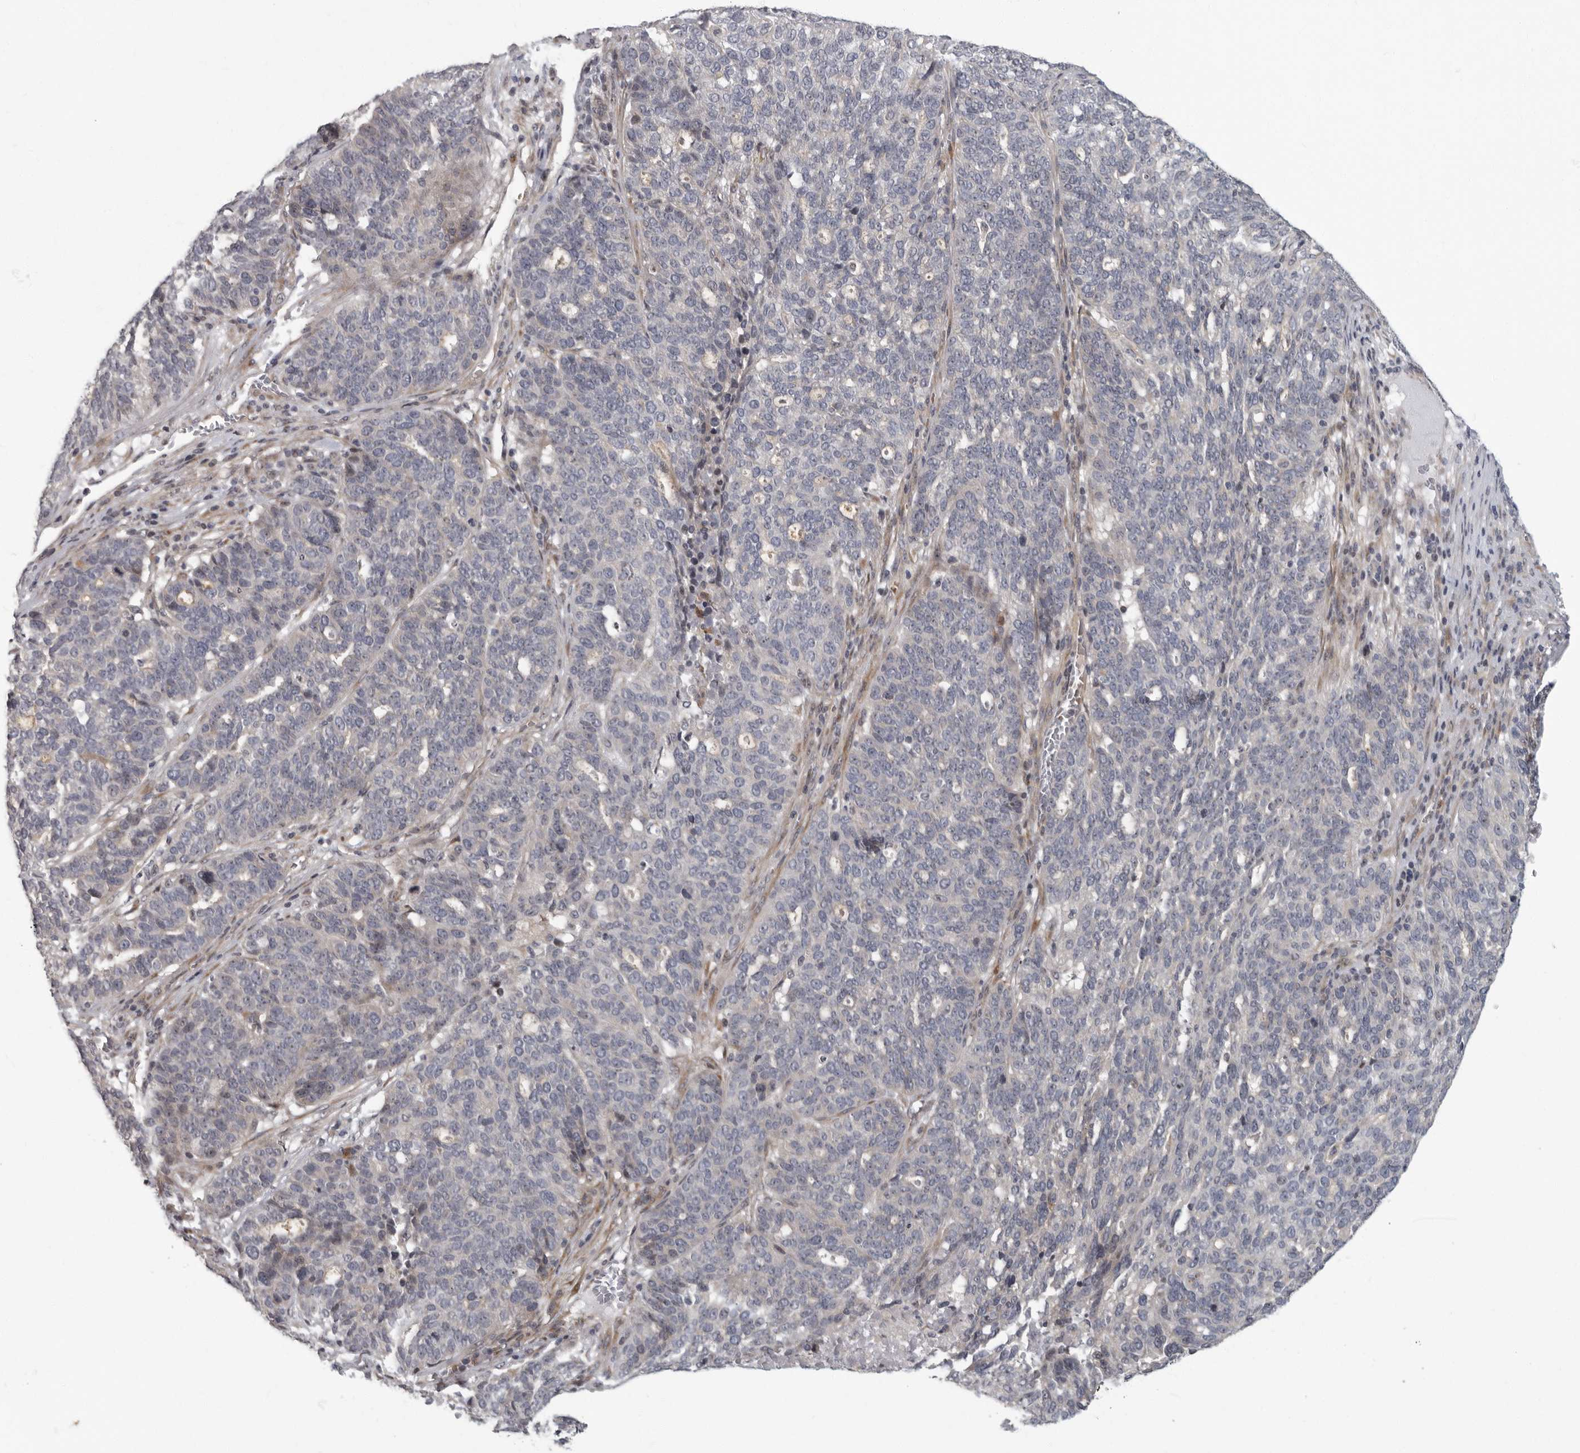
{"staining": {"intensity": "negative", "quantity": "none", "location": "none"}, "tissue": "ovarian cancer", "cell_type": "Tumor cells", "image_type": "cancer", "snomed": [{"axis": "morphology", "description": "Cystadenocarcinoma, serous, NOS"}, {"axis": "topography", "description": "Ovary"}], "caption": "A photomicrograph of serous cystadenocarcinoma (ovarian) stained for a protein reveals no brown staining in tumor cells.", "gene": "PDCD11", "patient": {"sex": "female", "age": 59}}